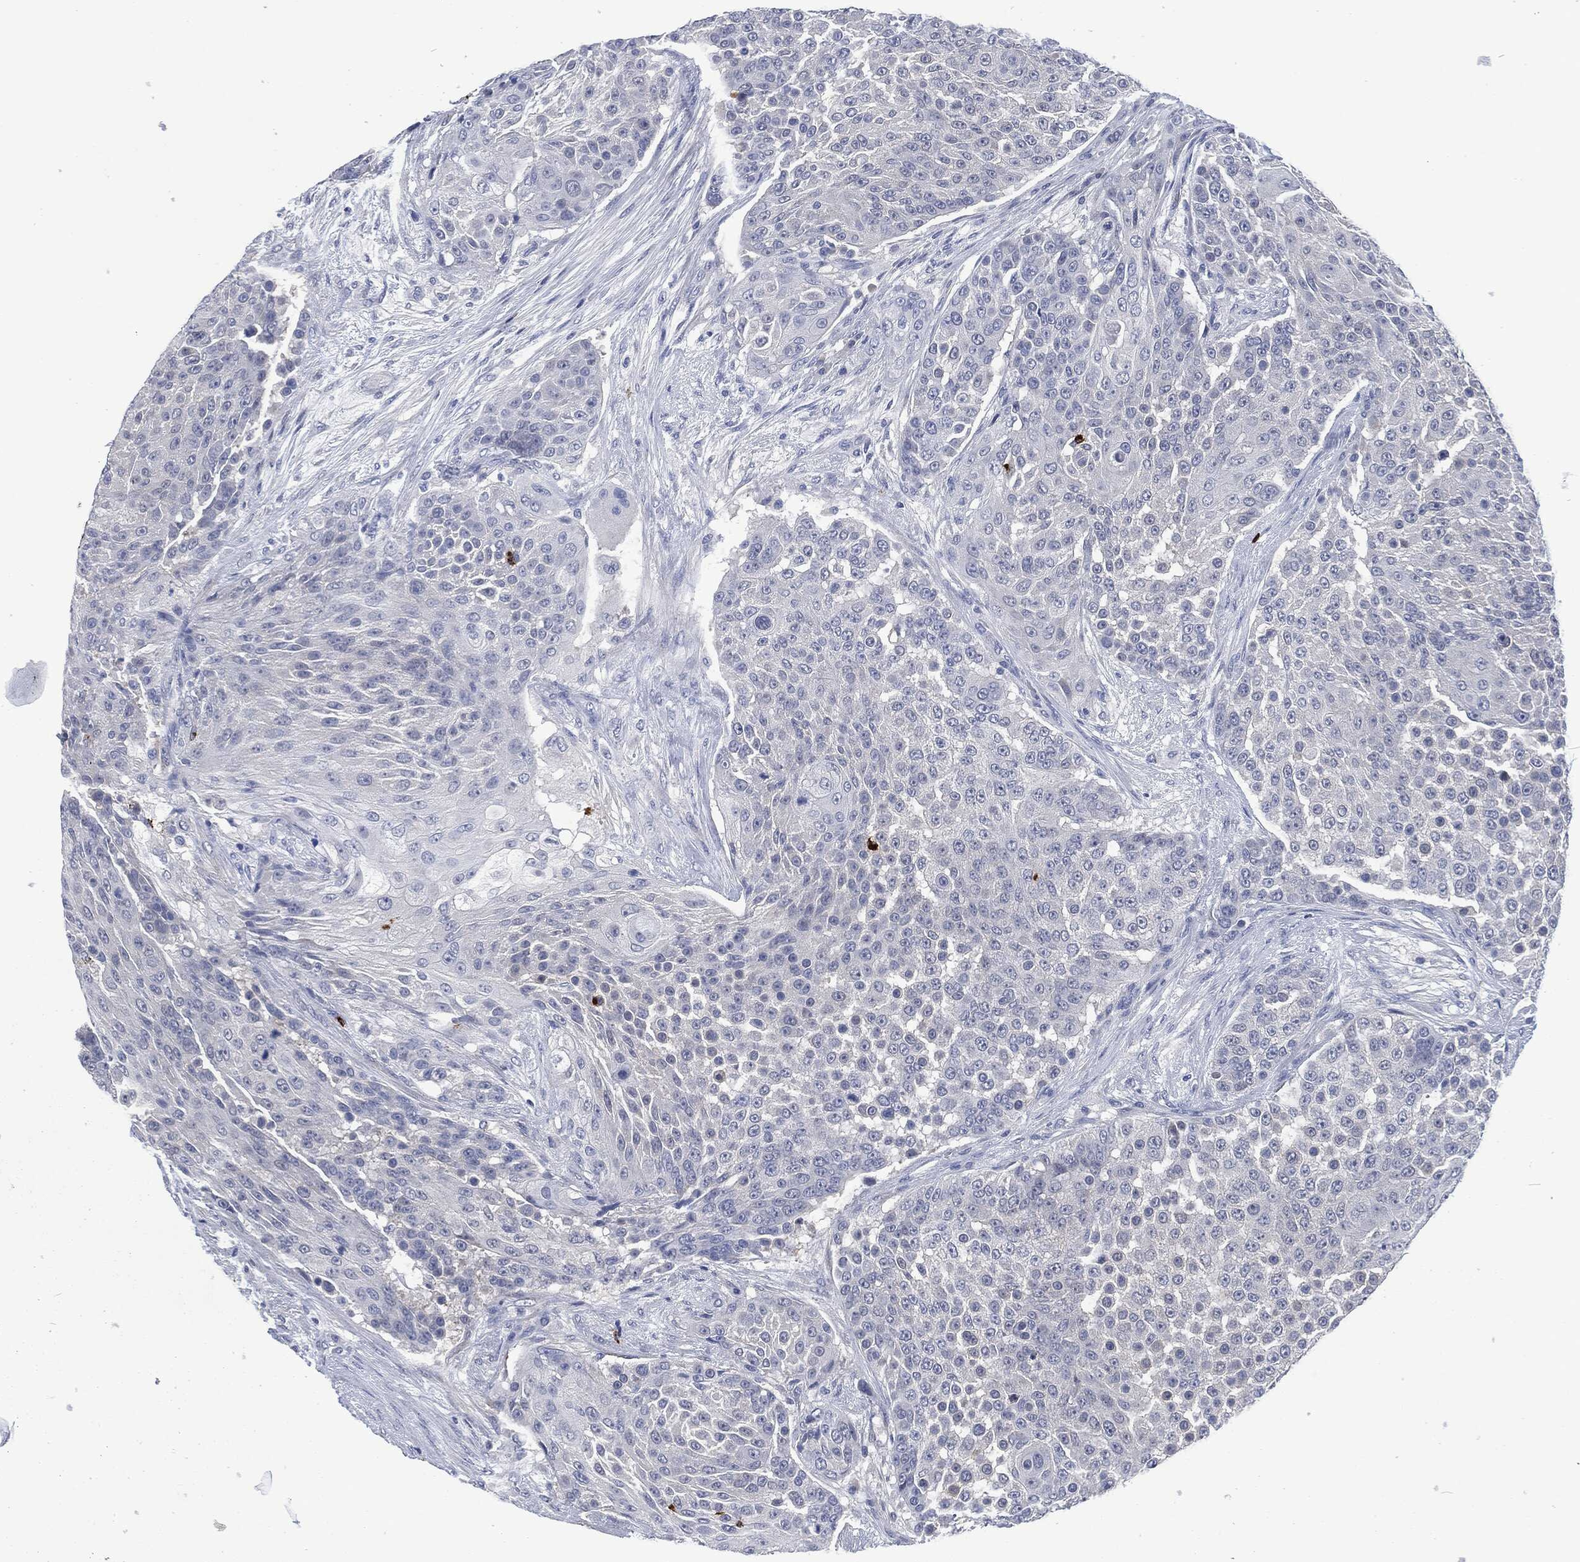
{"staining": {"intensity": "negative", "quantity": "none", "location": "none"}, "tissue": "urothelial cancer", "cell_type": "Tumor cells", "image_type": "cancer", "snomed": [{"axis": "morphology", "description": "Urothelial carcinoma, High grade"}, {"axis": "topography", "description": "Urinary bladder"}], "caption": "The photomicrograph reveals no significant expression in tumor cells of high-grade urothelial carcinoma. (IHC, brightfield microscopy, high magnification).", "gene": "MPO", "patient": {"sex": "female", "age": 63}}